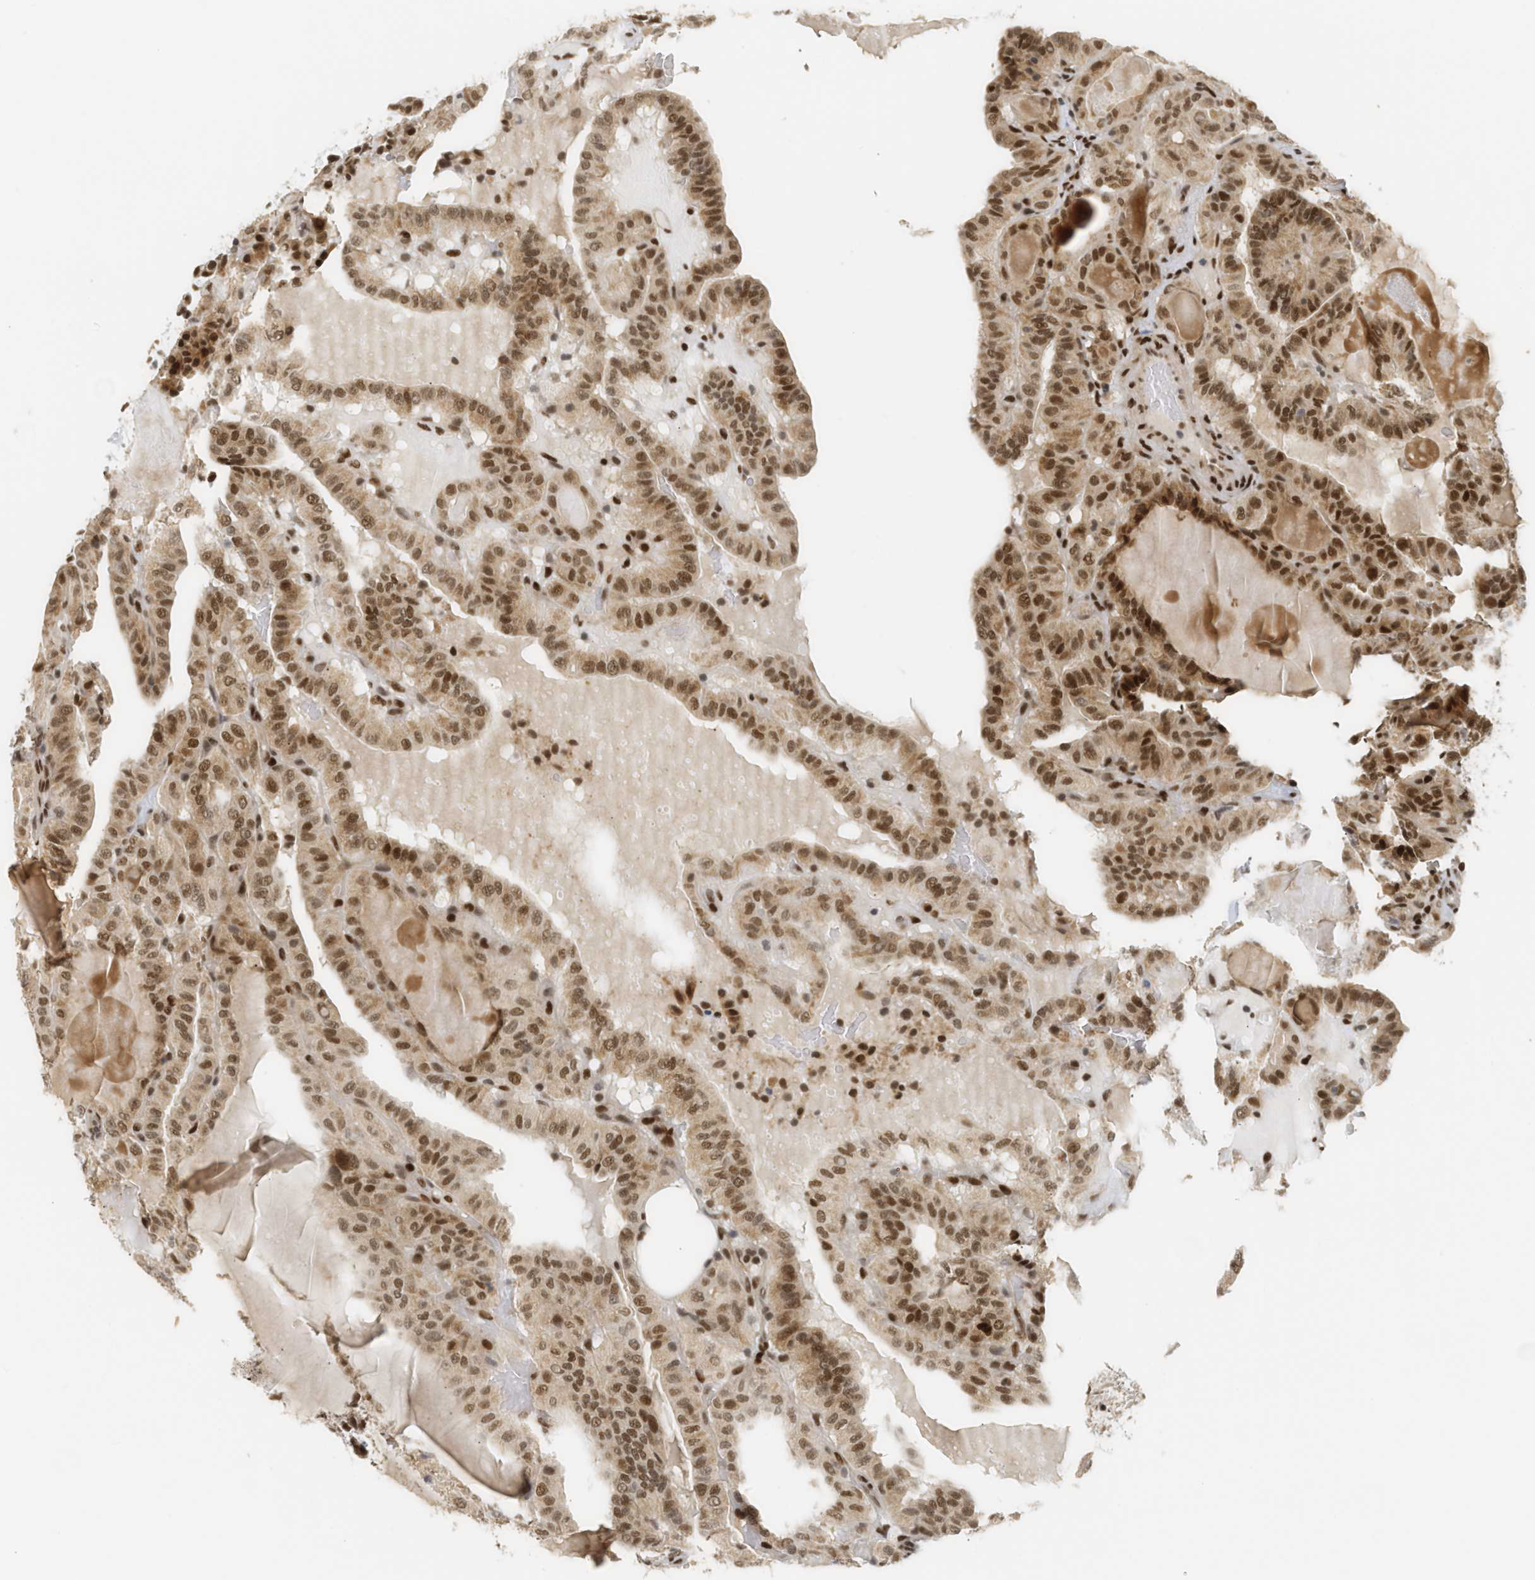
{"staining": {"intensity": "moderate", "quantity": ">75%", "location": "cytoplasmic/membranous,nuclear"}, "tissue": "thyroid cancer", "cell_type": "Tumor cells", "image_type": "cancer", "snomed": [{"axis": "morphology", "description": "Papillary adenocarcinoma, NOS"}, {"axis": "topography", "description": "Thyroid gland"}], "caption": "This is an image of immunohistochemistry (IHC) staining of thyroid cancer, which shows moderate positivity in the cytoplasmic/membranous and nuclear of tumor cells.", "gene": "SSBP2", "patient": {"sex": "male", "age": 77}}